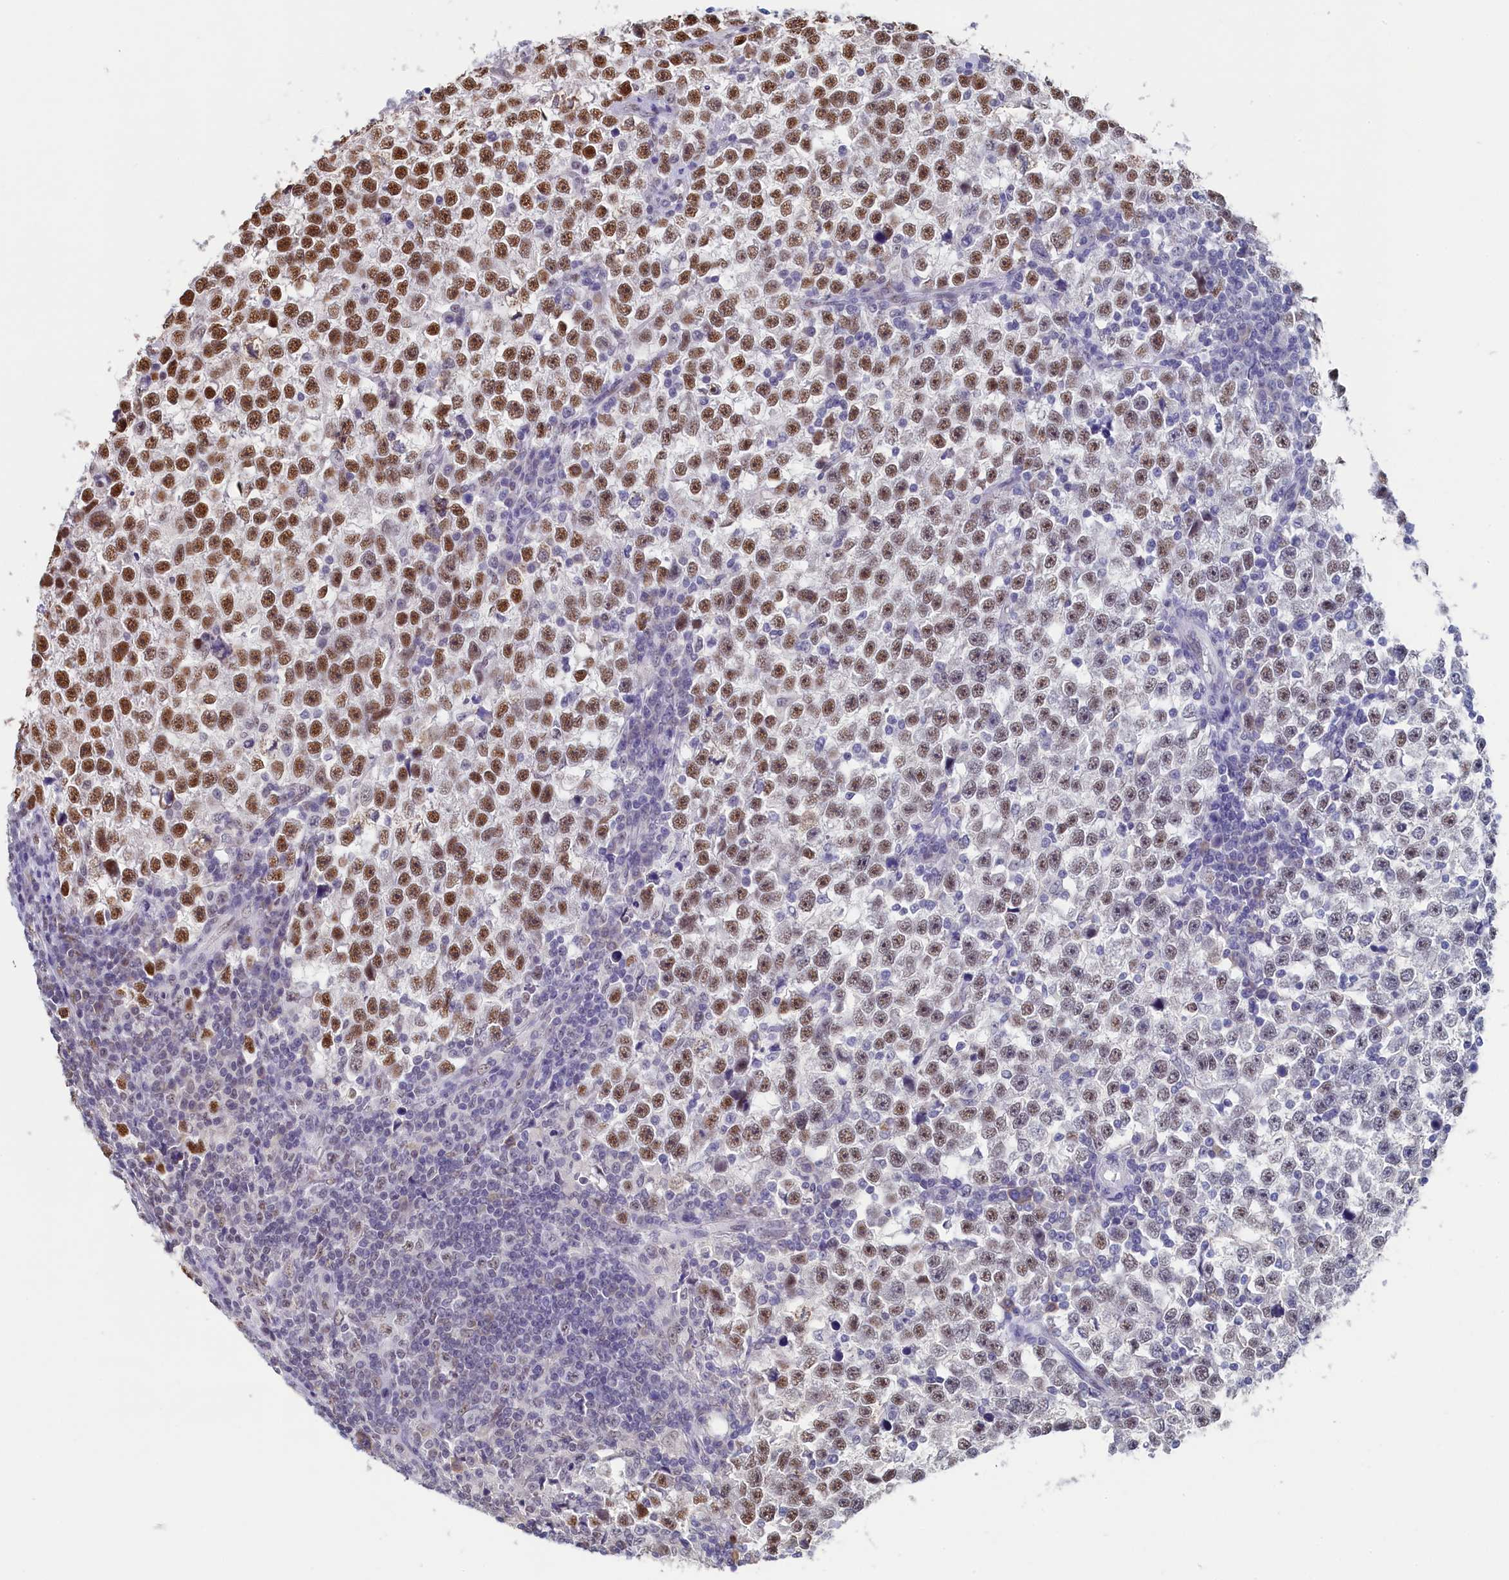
{"staining": {"intensity": "strong", "quantity": "25%-75%", "location": "nuclear"}, "tissue": "testis cancer", "cell_type": "Tumor cells", "image_type": "cancer", "snomed": [{"axis": "morphology", "description": "Normal tissue, NOS"}, {"axis": "morphology", "description": "Seminoma, NOS"}, {"axis": "topography", "description": "Testis"}], "caption": "Brown immunohistochemical staining in testis cancer demonstrates strong nuclear staining in about 25%-75% of tumor cells.", "gene": "MOSPD3", "patient": {"sex": "male", "age": 43}}